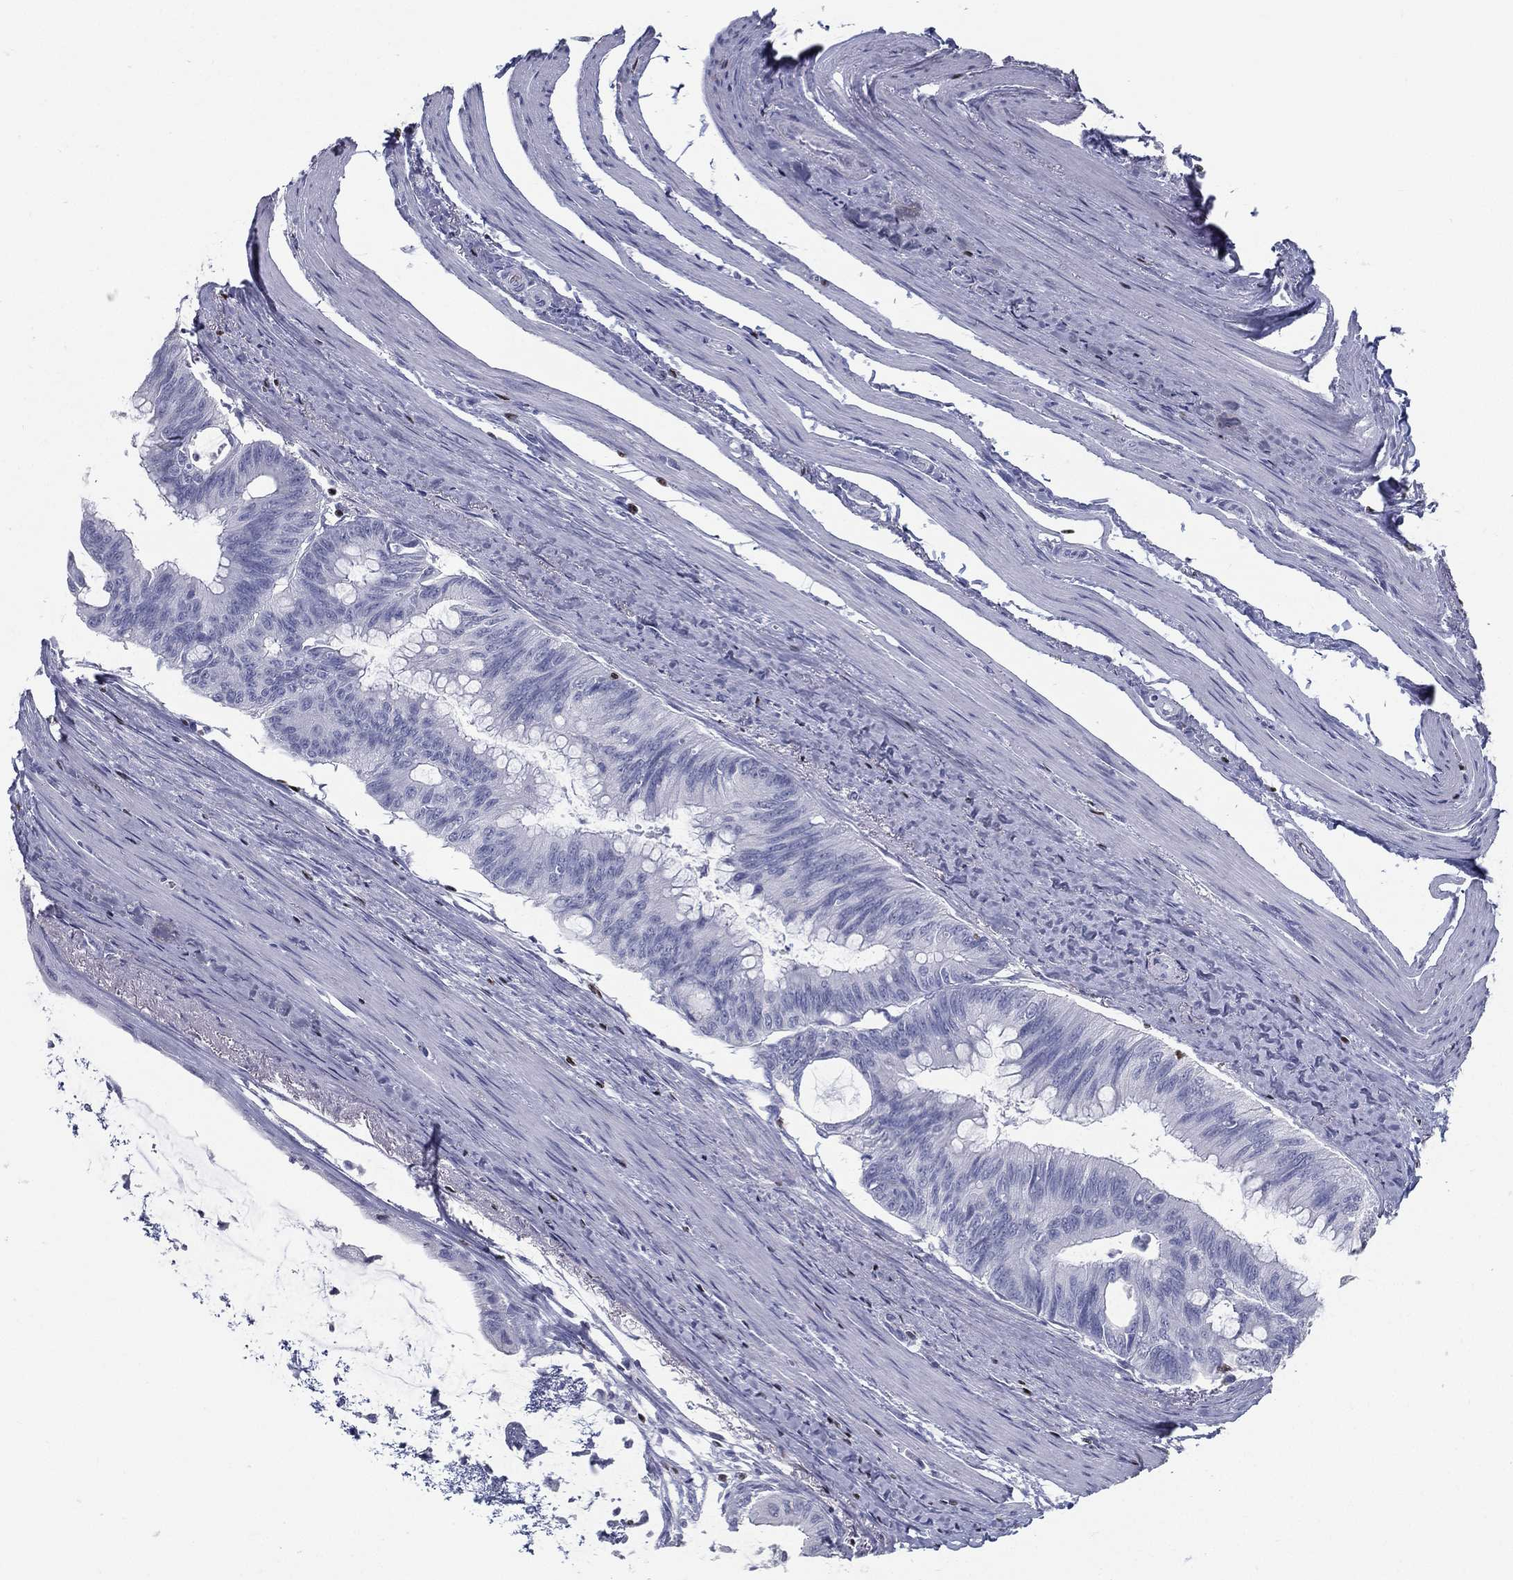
{"staining": {"intensity": "negative", "quantity": "none", "location": "none"}, "tissue": "colorectal cancer", "cell_type": "Tumor cells", "image_type": "cancer", "snomed": [{"axis": "morphology", "description": "Normal tissue, NOS"}, {"axis": "morphology", "description": "Adenocarcinoma, NOS"}, {"axis": "topography", "description": "Colon"}], "caption": "Human colorectal adenocarcinoma stained for a protein using IHC reveals no staining in tumor cells.", "gene": "PYHIN1", "patient": {"sex": "male", "age": 65}}